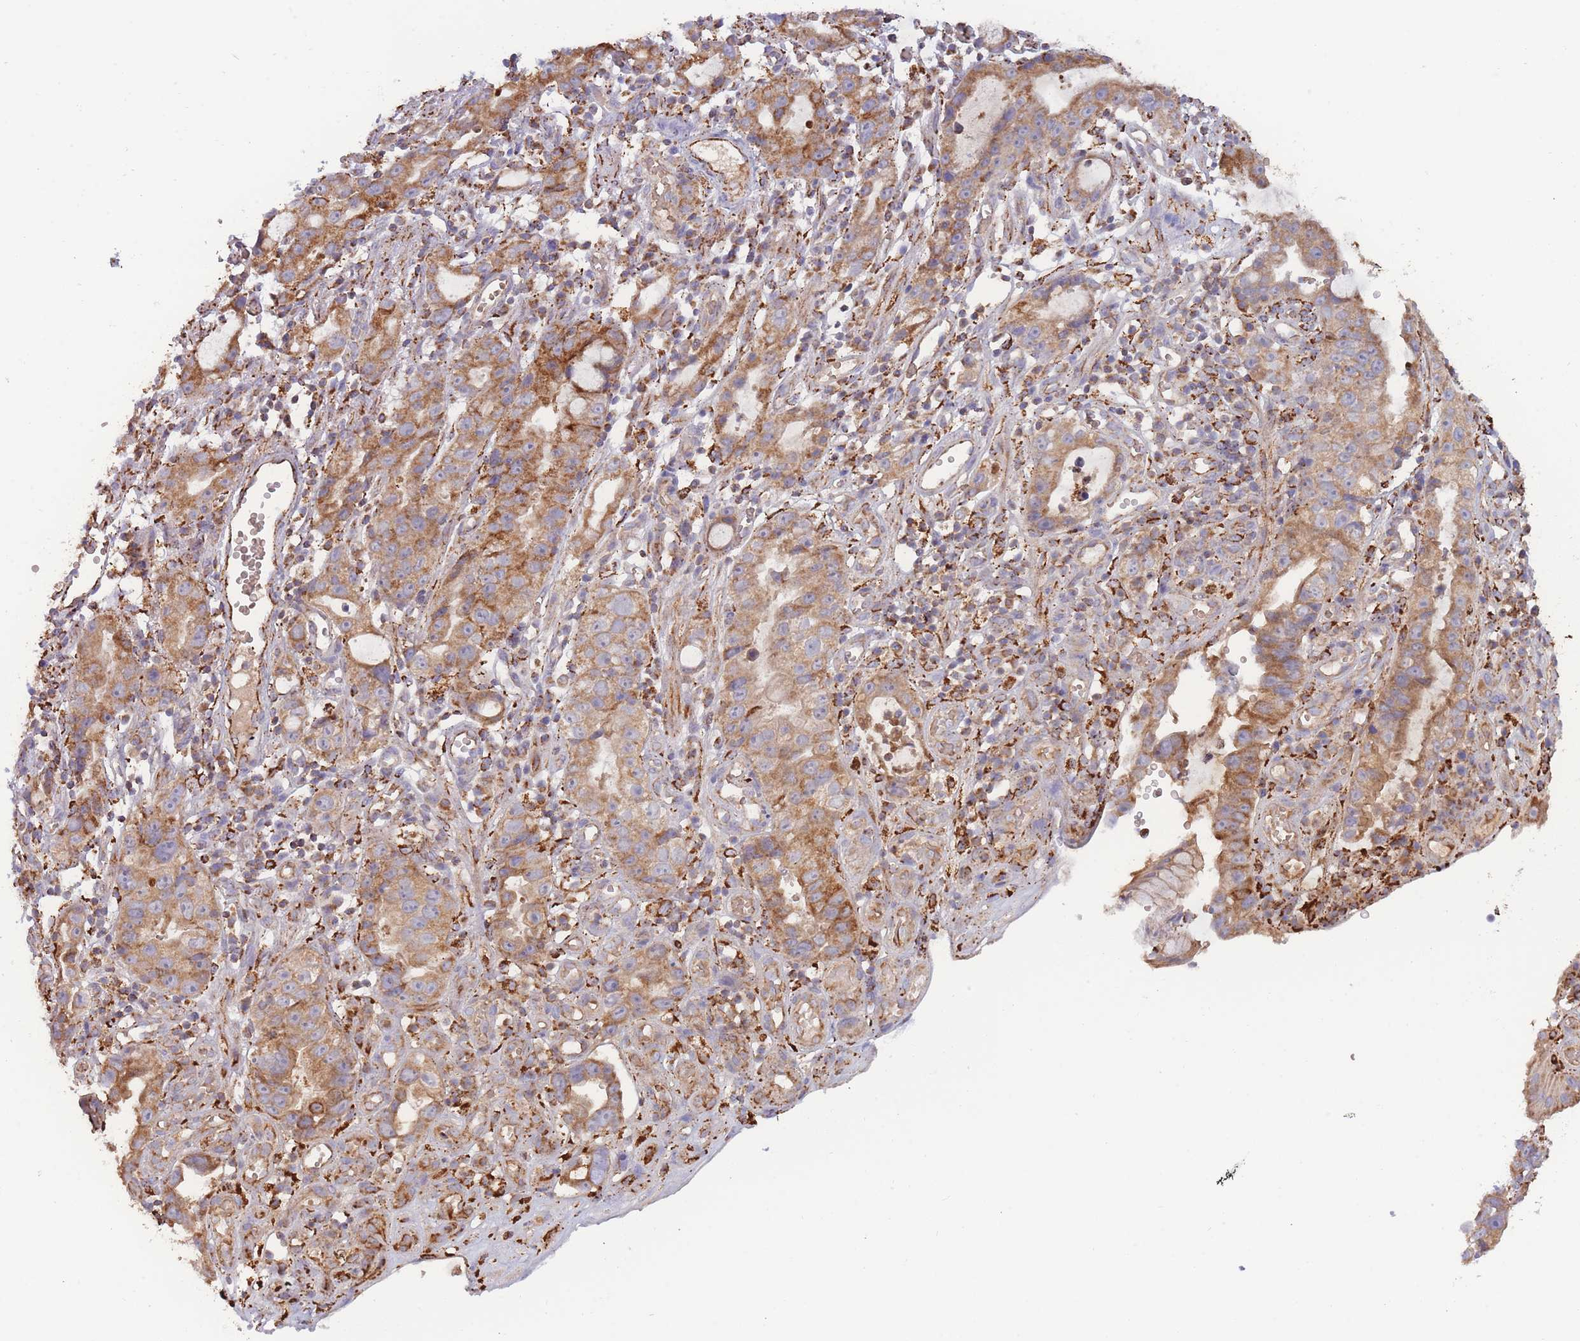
{"staining": {"intensity": "strong", "quantity": ">75%", "location": "cytoplasmic/membranous"}, "tissue": "stomach cancer", "cell_type": "Tumor cells", "image_type": "cancer", "snomed": [{"axis": "morphology", "description": "Adenocarcinoma, NOS"}, {"axis": "topography", "description": "Stomach"}], "caption": "Protein expression analysis of human stomach cancer reveals strong cytoplasmic/membranous positivity in about >75% of tumor cells. (DAB (3,3'-diaminobenzidine) IHC with brightfield microscopy, high magnification).", "gene": "MRPL17", "patient": {"sex": "male", "age": 55}}